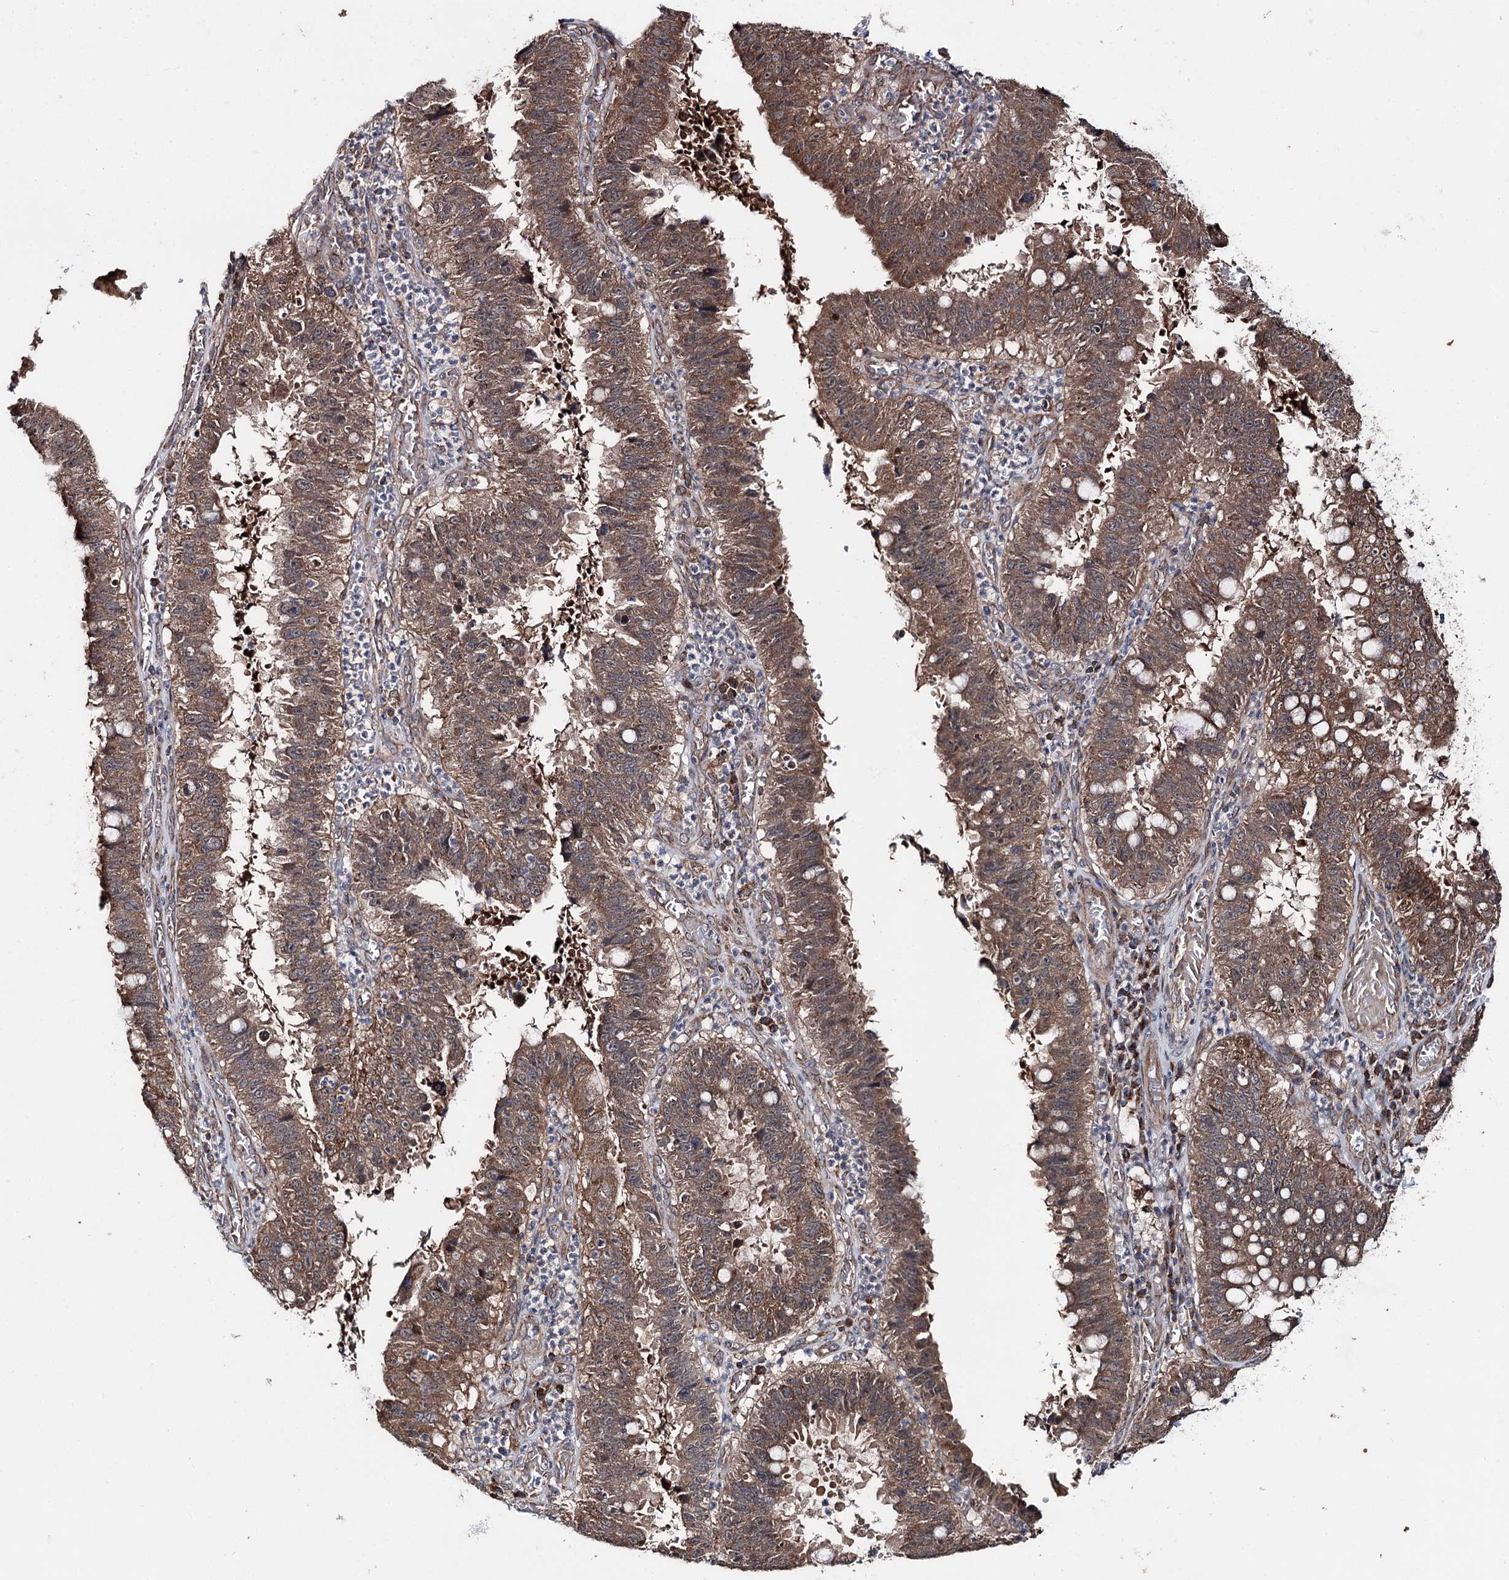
{"staining": {"intensity": "moderate", "quantity": ">75%", "location": "cytoplasmic/membranous"}, "tissue": "stomach cancer", "cell_type": "Tumor cells", "image_type": "cancer", "snomed": [{"axis": "morphology", "description": "Adenocarcinoma, NOS"}, {"axis": "topography", "description": "Stomach"}], "caption": "Immunohistochemical staining of stomach adenocarcinoma reveals moderate cytoplasmic/membranous protein staining in approximately >75% of tumor cells.", "gene": "MINDY3", "patient": {"sex": "male", "age": 59}}